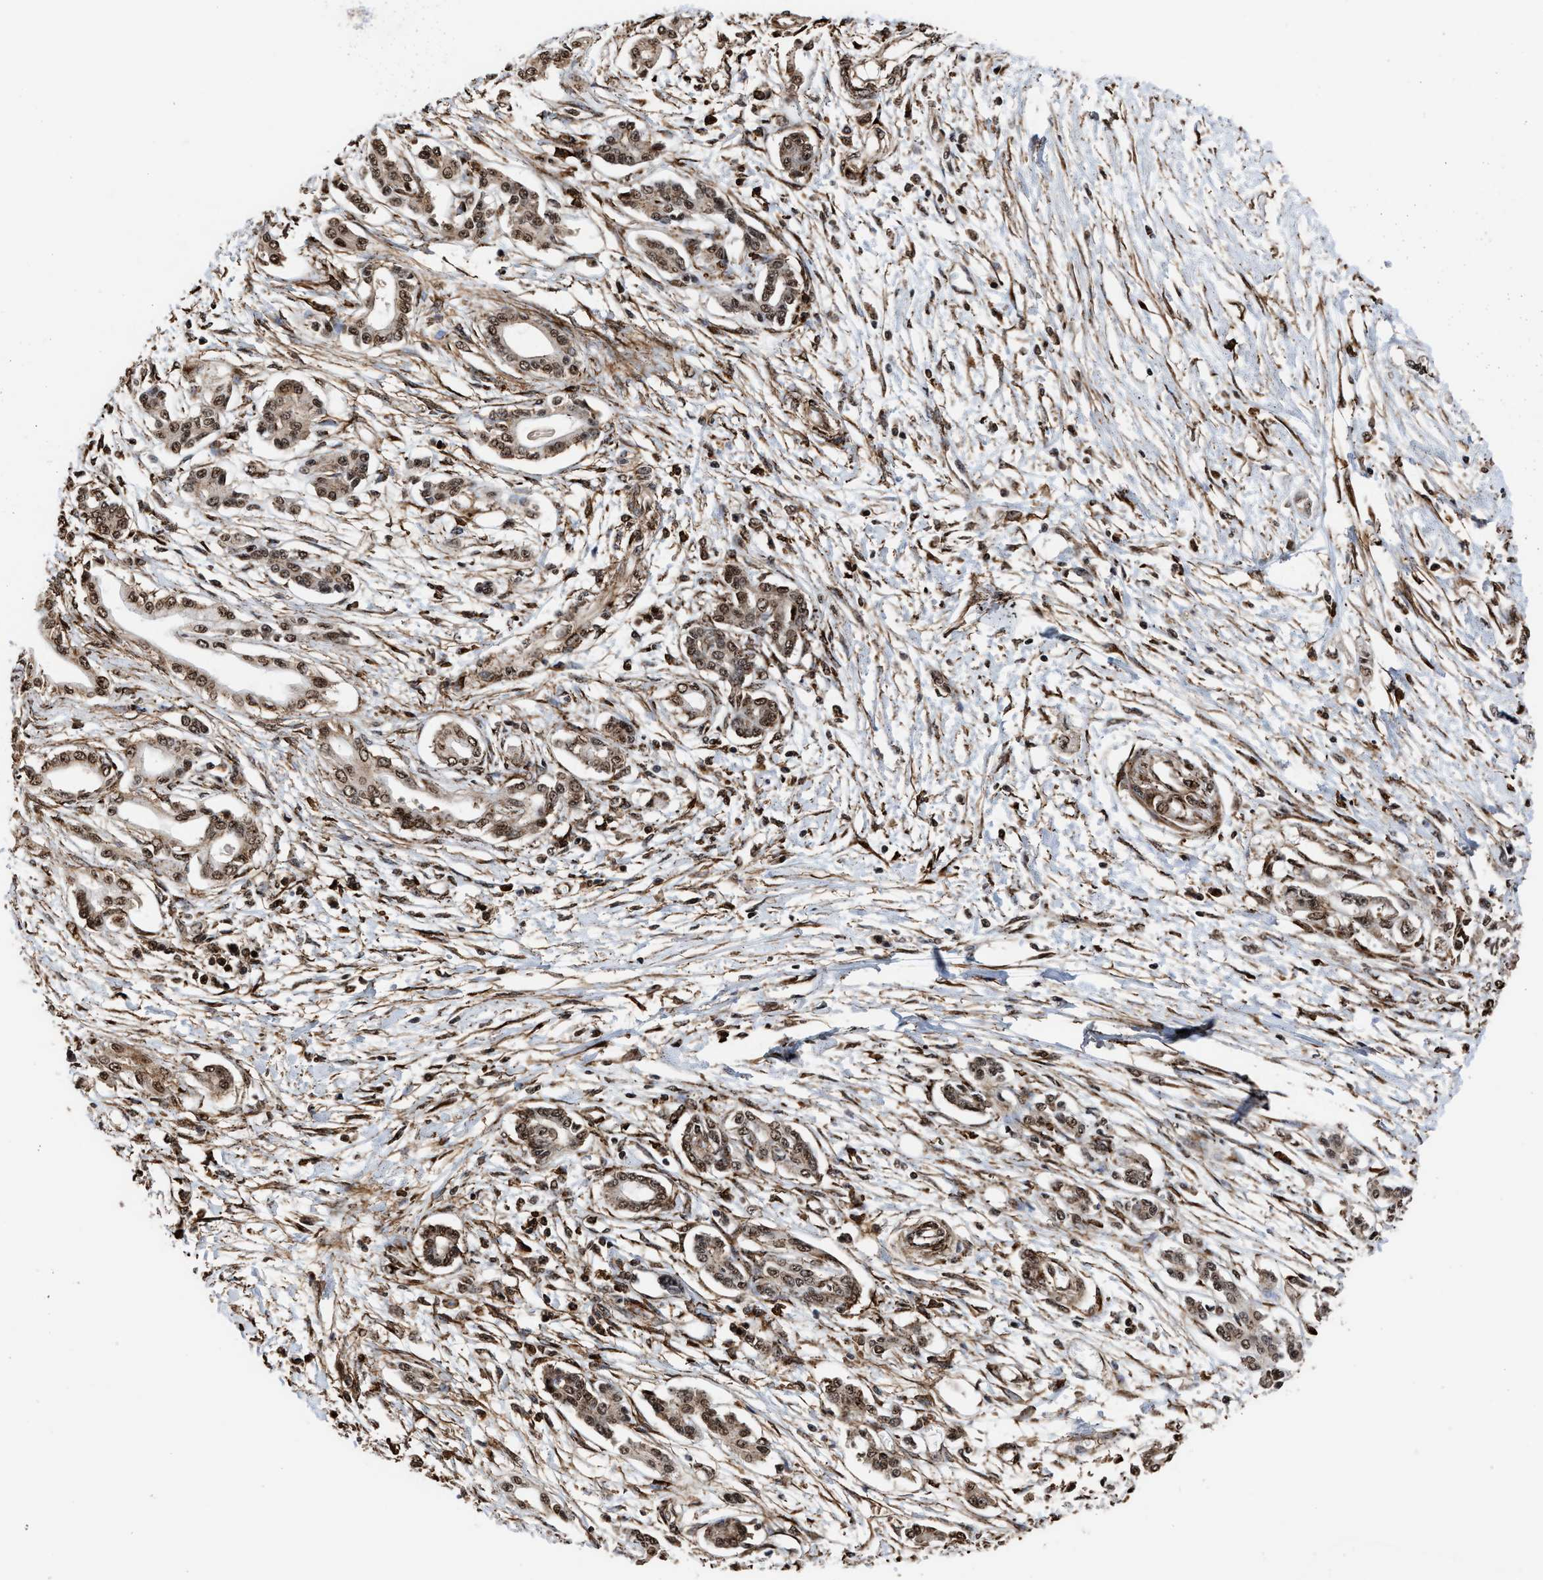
{"staining": {"intensity": "moderate", "quantity": ">75%", "location": "cytoplasmic/membranous,nuclear"}, "tissue": "pancreatic cancer", "cell_type": "Tumor cells", "image_type": "cancer", "snomed": [{"axis": "morphology", "description": "Adenocarcinoma, NOS"}, {"axis": "topography", "description": "Pancreas"}], "caption": "Human adenocarcinoma (pancreatic) stained with a brown dye reveals moderate cytoplasmic/membranous and nuclear positive staining in about >75% of tumor cells.", "gene": "SEPTIN2", "patient": {"sex": "male", "age": 56}}